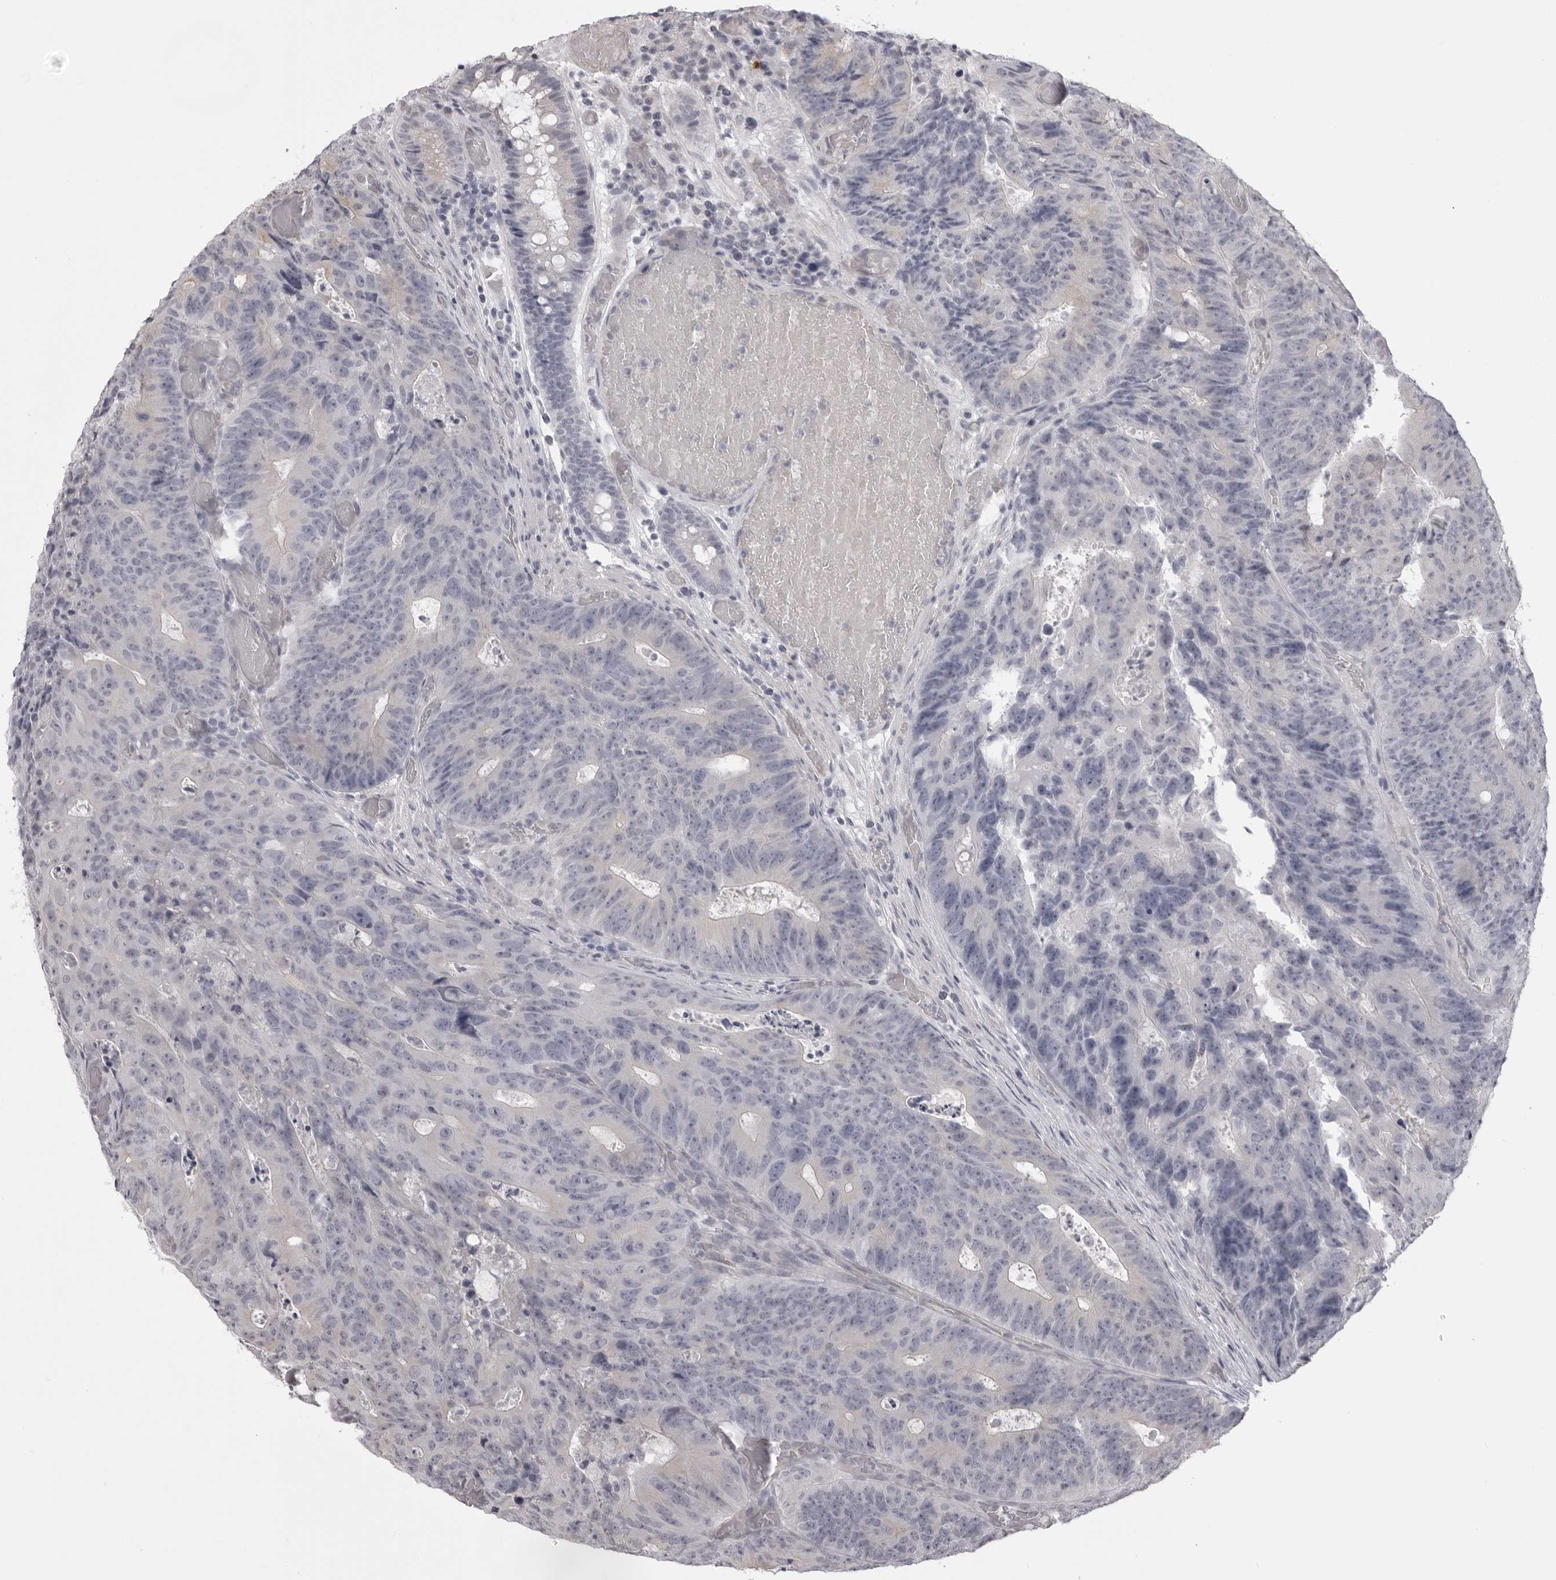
{"staining": {"intensity": "negative", "quantity": "none", "location": "none"}, "tissue": "colorectal cancer", "cell_type": "Tumor cells", "image_type": "cancer", "snomed": [{"axis": "morphology", "description": "Adenocarcinoma, NOS"}, {"axis": "topography", "description": "Colon"}], "caption": "IHC histopathology image of neoplastic tissue: human colorectal adenocarcinoma stained with DAB demonstrates no significant protein staining in tumor cells.", "gene": "EPHA10", "patient": {"sex": "male", "age": 87}}